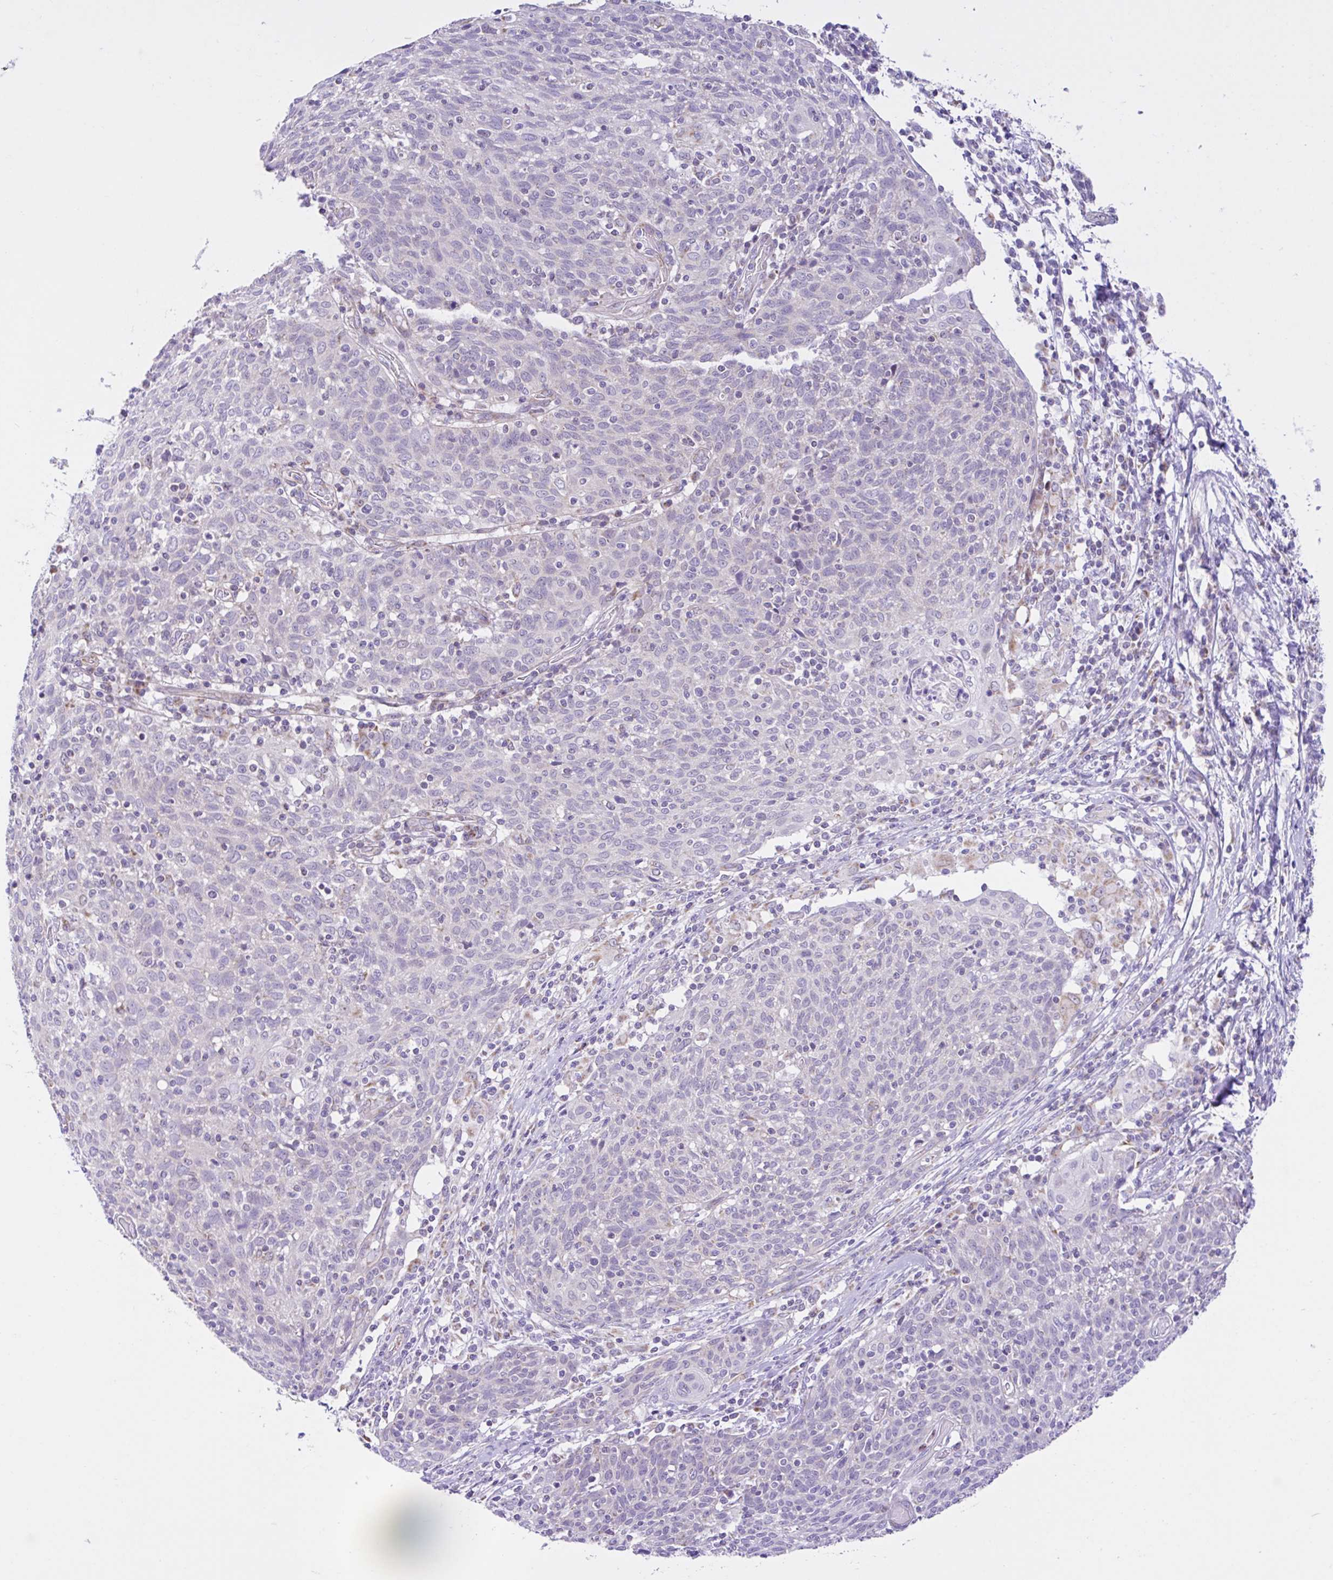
{"staining": {"intensity": "negative", "quantity": "none", "location": "none"}, "tissue": "cervical cancer", "cell_type": "Tumor cells", "image_type": "cancer", "snomed": [{"axis": "morphology", "description": "Squamous cell carcinoma, NOS"}, {"axis": "topography", "description": "Cervix"}], "caption": "Immunohistochemical staining of human squamous cell carcinoma (cervical) shows no significant expression in tumor cells.", "gene": "NDUFS2", "patient": {"sex": "female", "age": 52}}